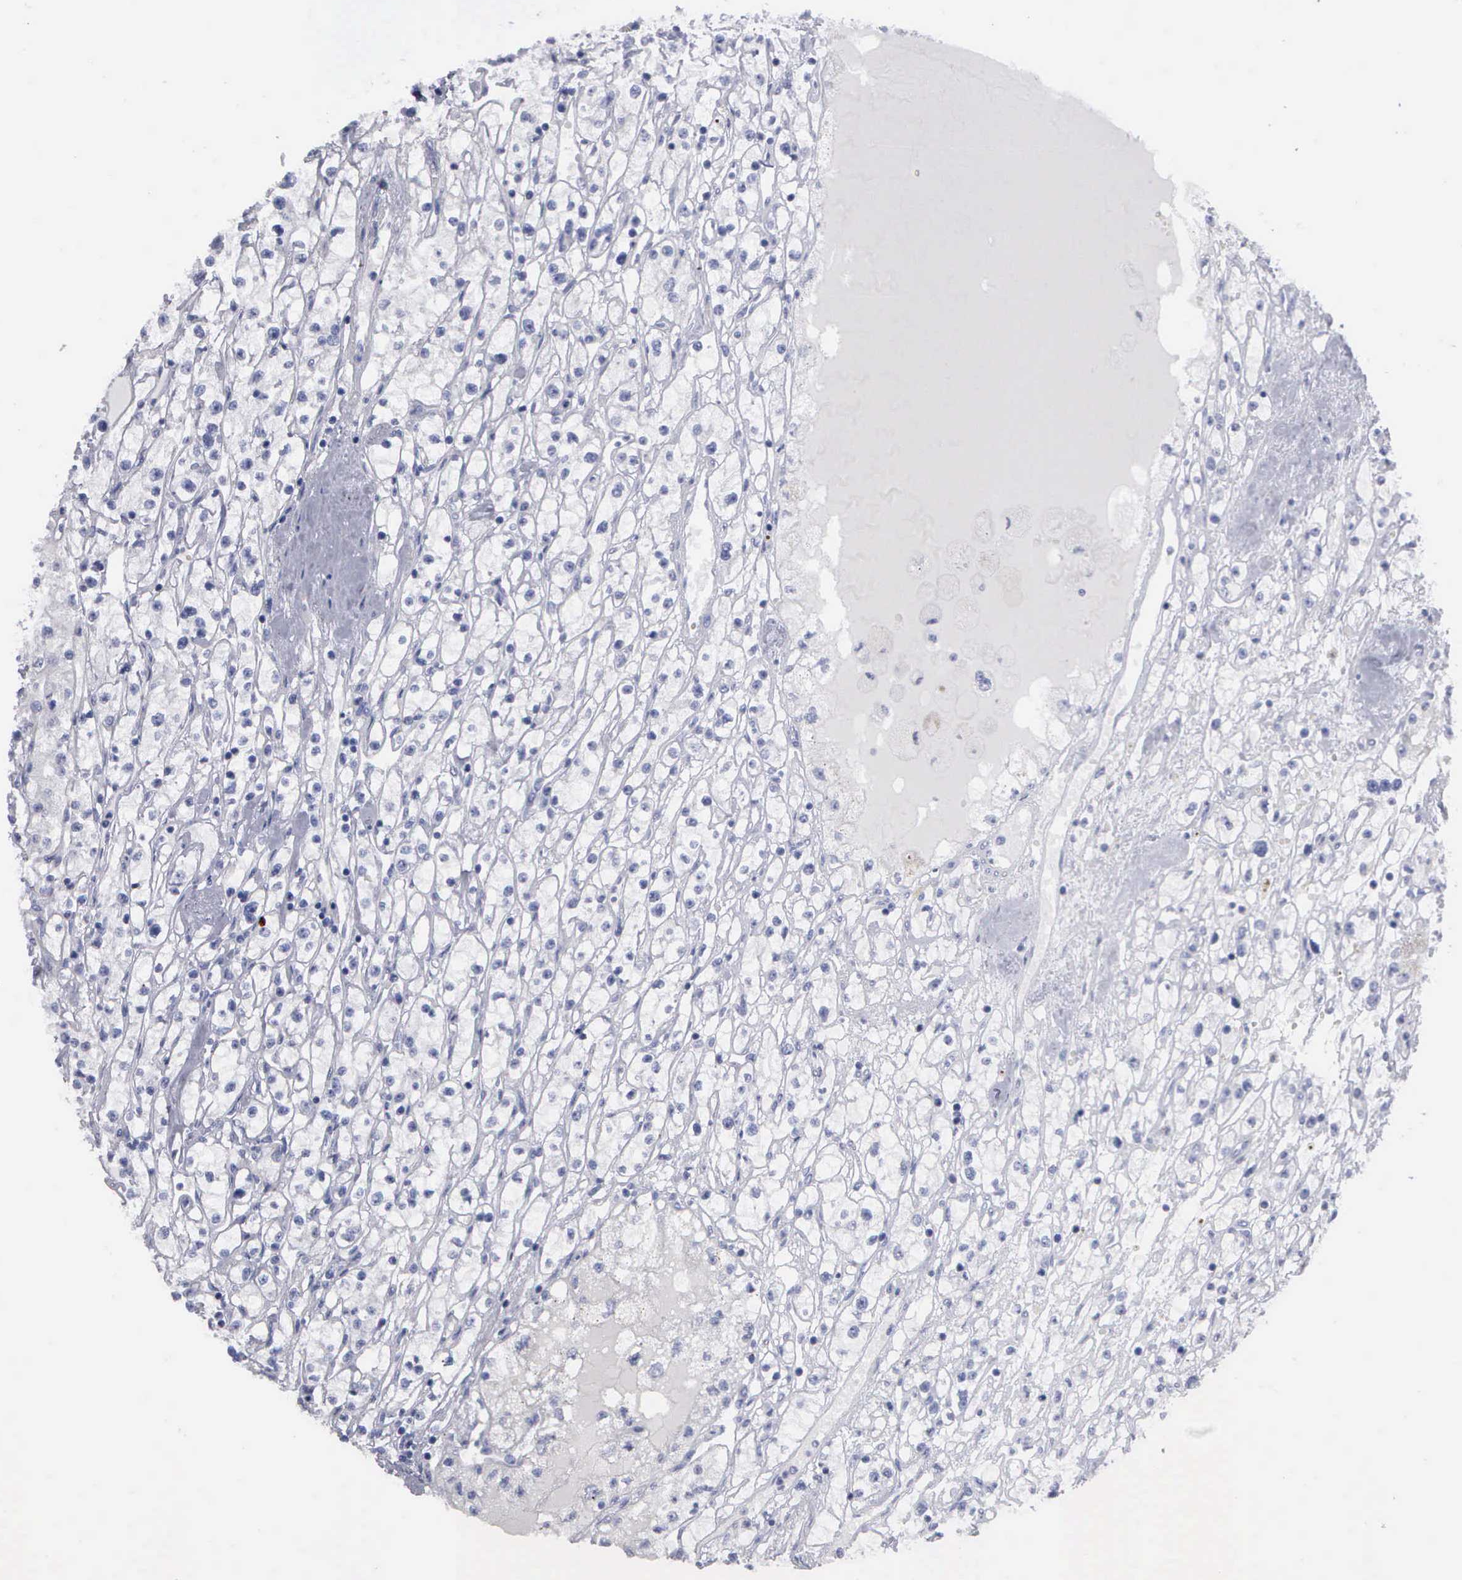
{"staining": {"intensity": "negative", "quantity": "none", "location": "none"}, "tissue": "renal cancer", "cell_type": "Tumor cells", "image_type": "cancer", "snomed": [{"axis": "morphology", "description": "Adenocarcinoma, NOS"}, {"axis": "topography", "description": "Kidney"}], "caption": "Histopathology image shows no protein expression in tumor cells of renal cancer (adenocarcinoma) tissue.", "gene": "CYP19A1", "patient": {"sex": "male", "age": 56}}